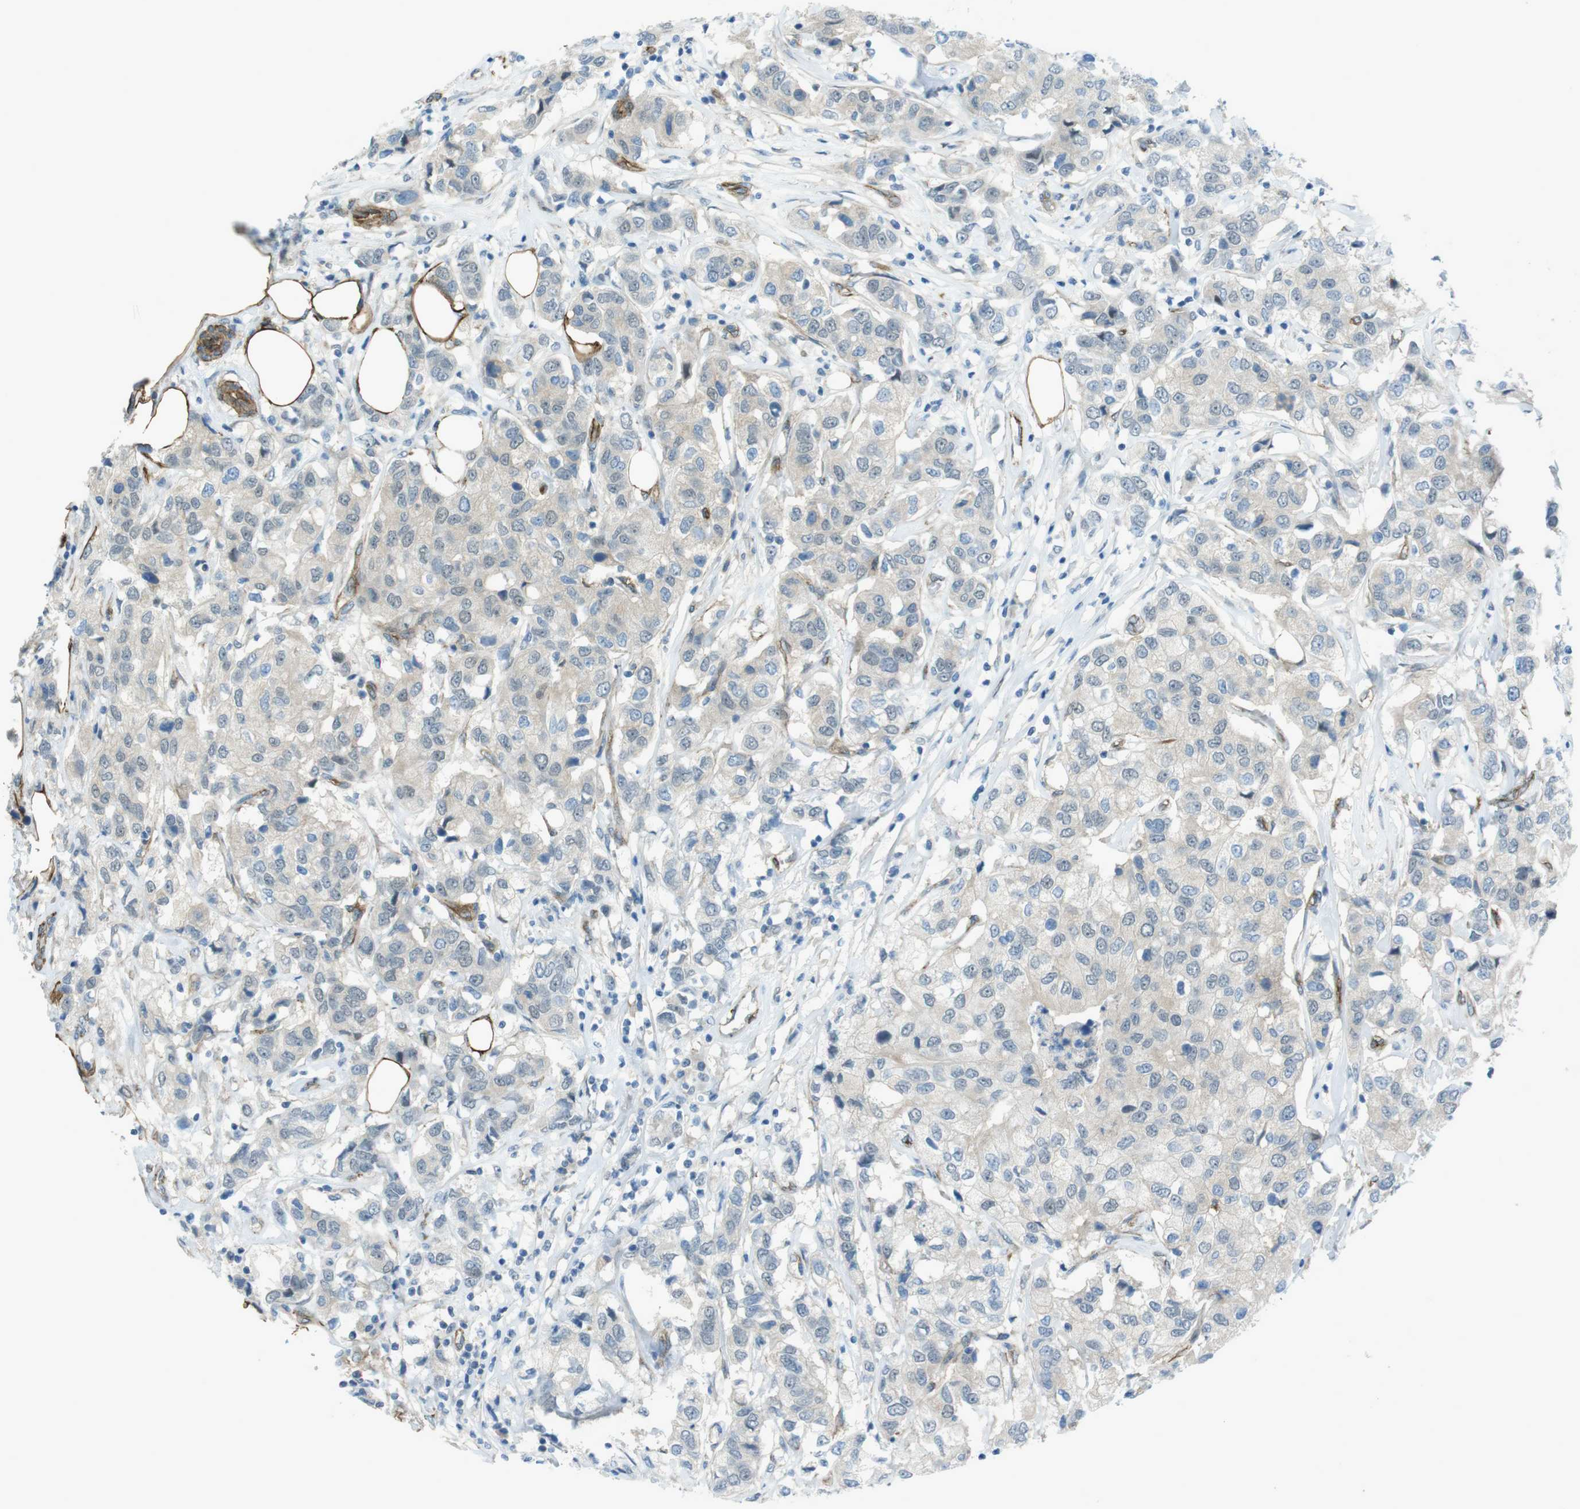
{"staining": {"intensity": "negative", "quantity": "none", "location": "none"}, "tissue": "breast cancer", "cell_type": "Tumor cells", "image_type": "cancer", "snomed": [{"axis": "morphology", "description": "Duct carcinoma"}, {"axis": "topography", "description": "Breast"}], "caption": "This is a micrograph of immunohistochemistry staining of intraductal carcinoma (breast), which shows no positivity in tumor cells.", "gene": "ZDHHC20", "patient": {"sex": "female", "age": 80}}